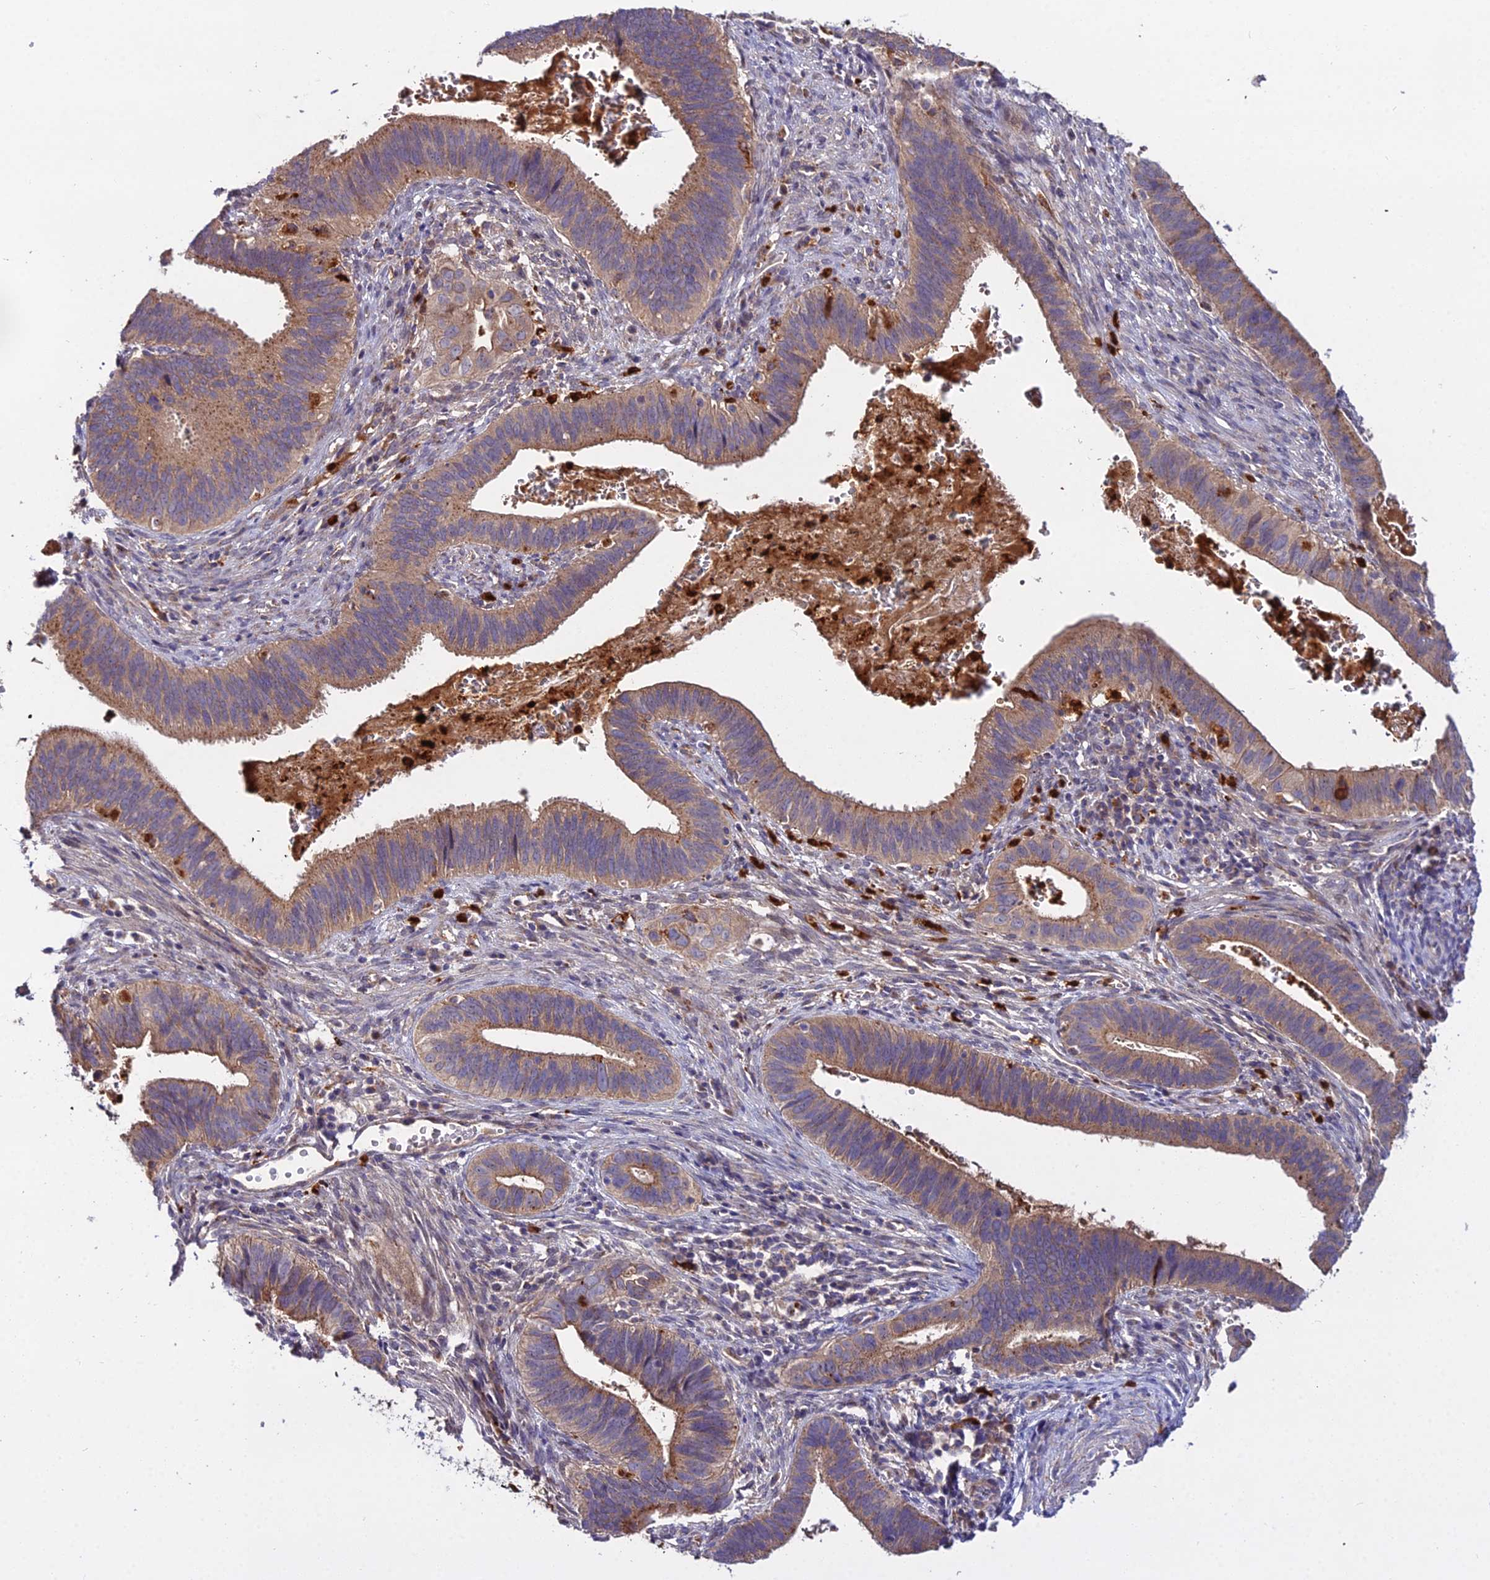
{"staining": {"intensity": "weak", "quantity": ">75%", "location": "cytoplasmic/membranous"}, "tissue": "cervical cancer", "cell_type": "Tumor cells", "image_type": "cancer", "snomed": [{"axis": "morphology", "description": "Adenocarcinoma, NOS"}, {"axis": "topography", "description": "Cervix"}], "caption": "Tumor cells reveal weak cytoplasmic/membranous expression in about >75% of cells in adenocarcinoma (cervical).", "gene": "EID2", "patient": {"sex": "female", "age": 42}}